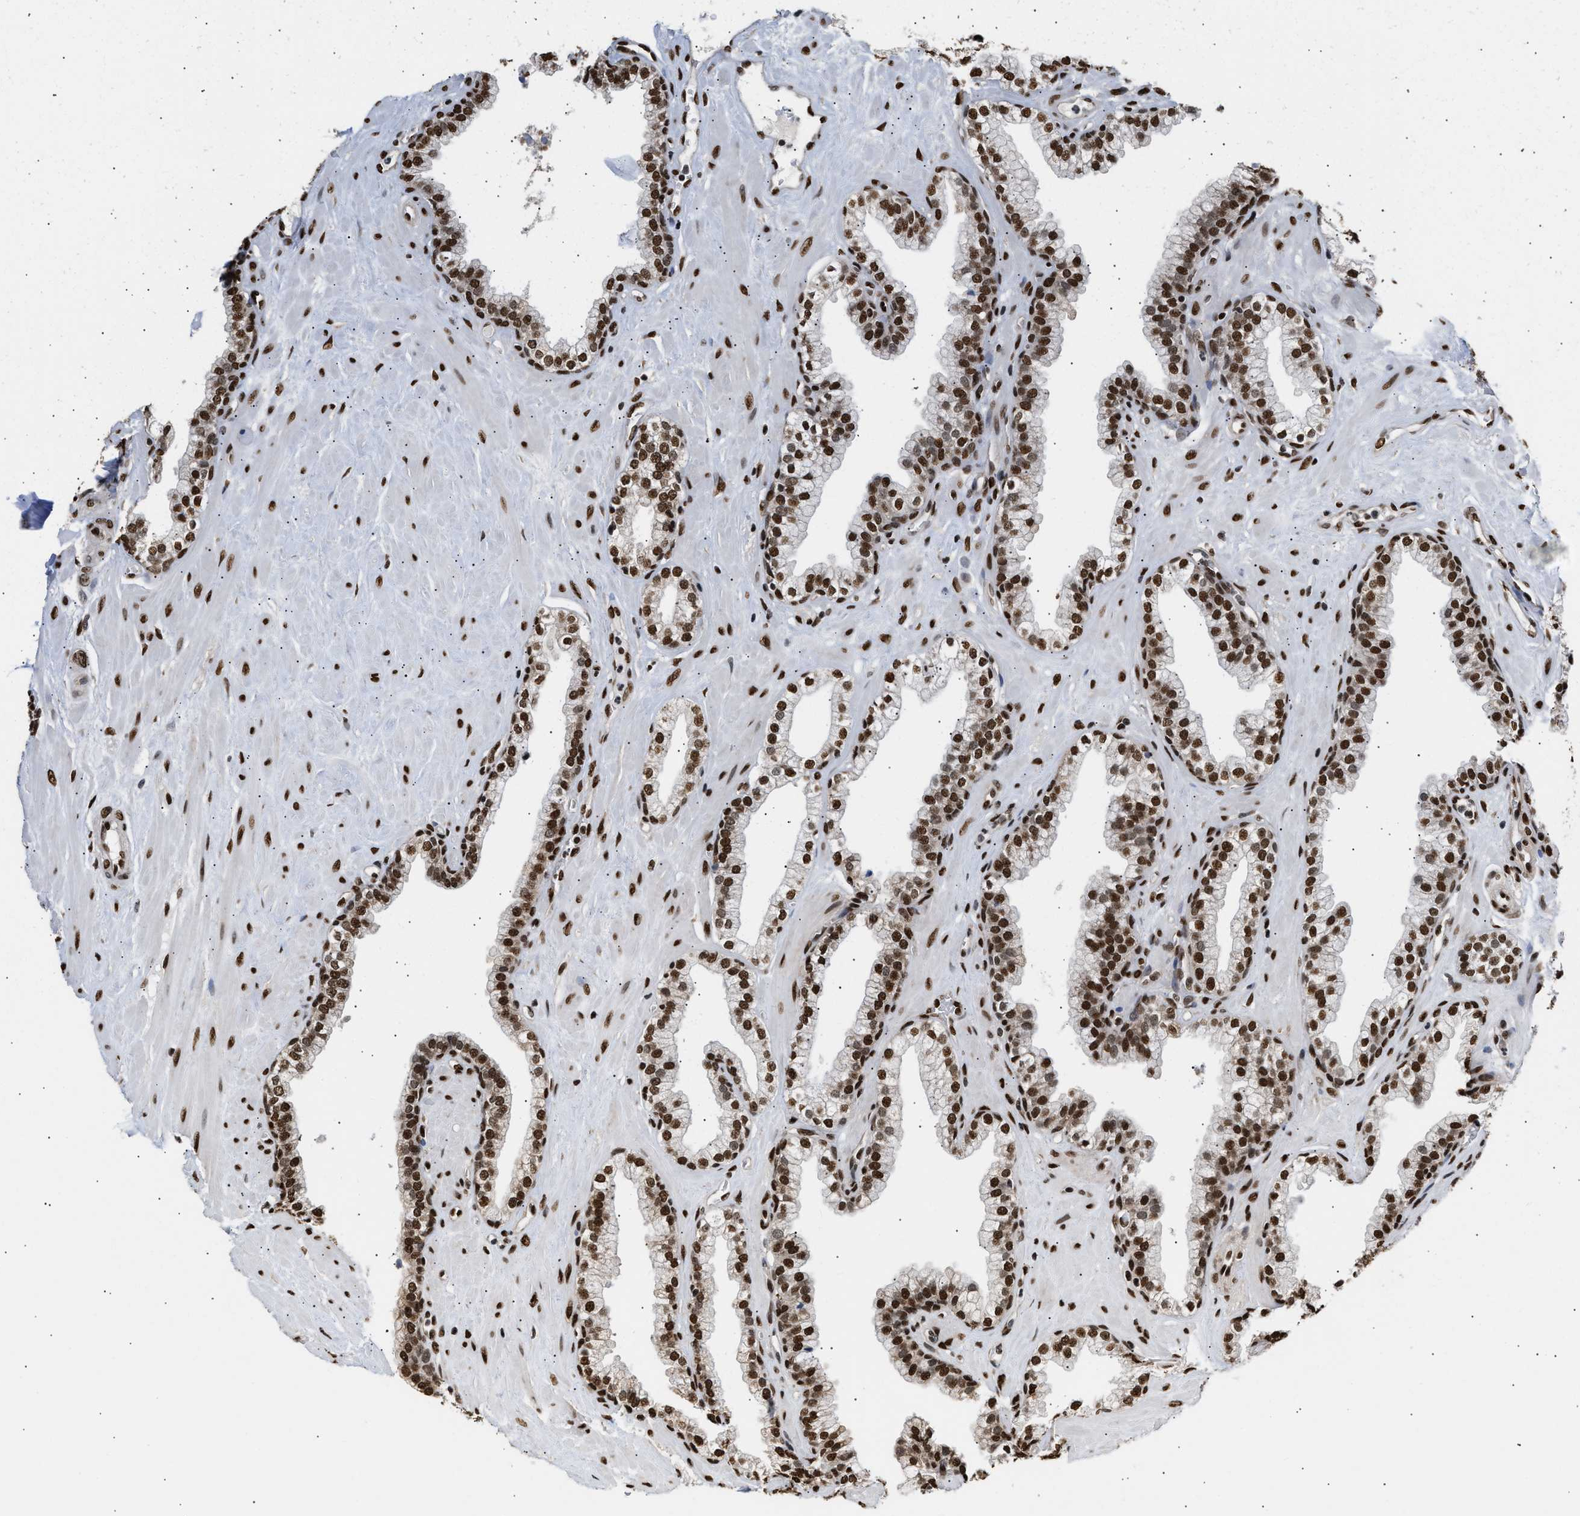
{"staining": {"intensity": "strong", "quantity": ">75%", "location": "nuclear"}, "tissue": "prostate", "cell_type": "Glandular cells", "image_type": "normal", "snomed": [{"axis": "morphology", "description": "Normal tissue, NOS"}, {"axis": "morphology", "description": "Urothelial carcinoma, Low grade"}, {"axis": "topography", "description": "Urinary bladder"}, {"axis": "topography", "description": "Prostate"}], "caption": "A high-resolution photomicrograph shows immunohistochemistry (IHC) staining of benign prostate, which displays strong nuclear expression in about >75% of glandular cells.", "gene": "PSIP1", "patient": {"sex": "male", "age": 60}}